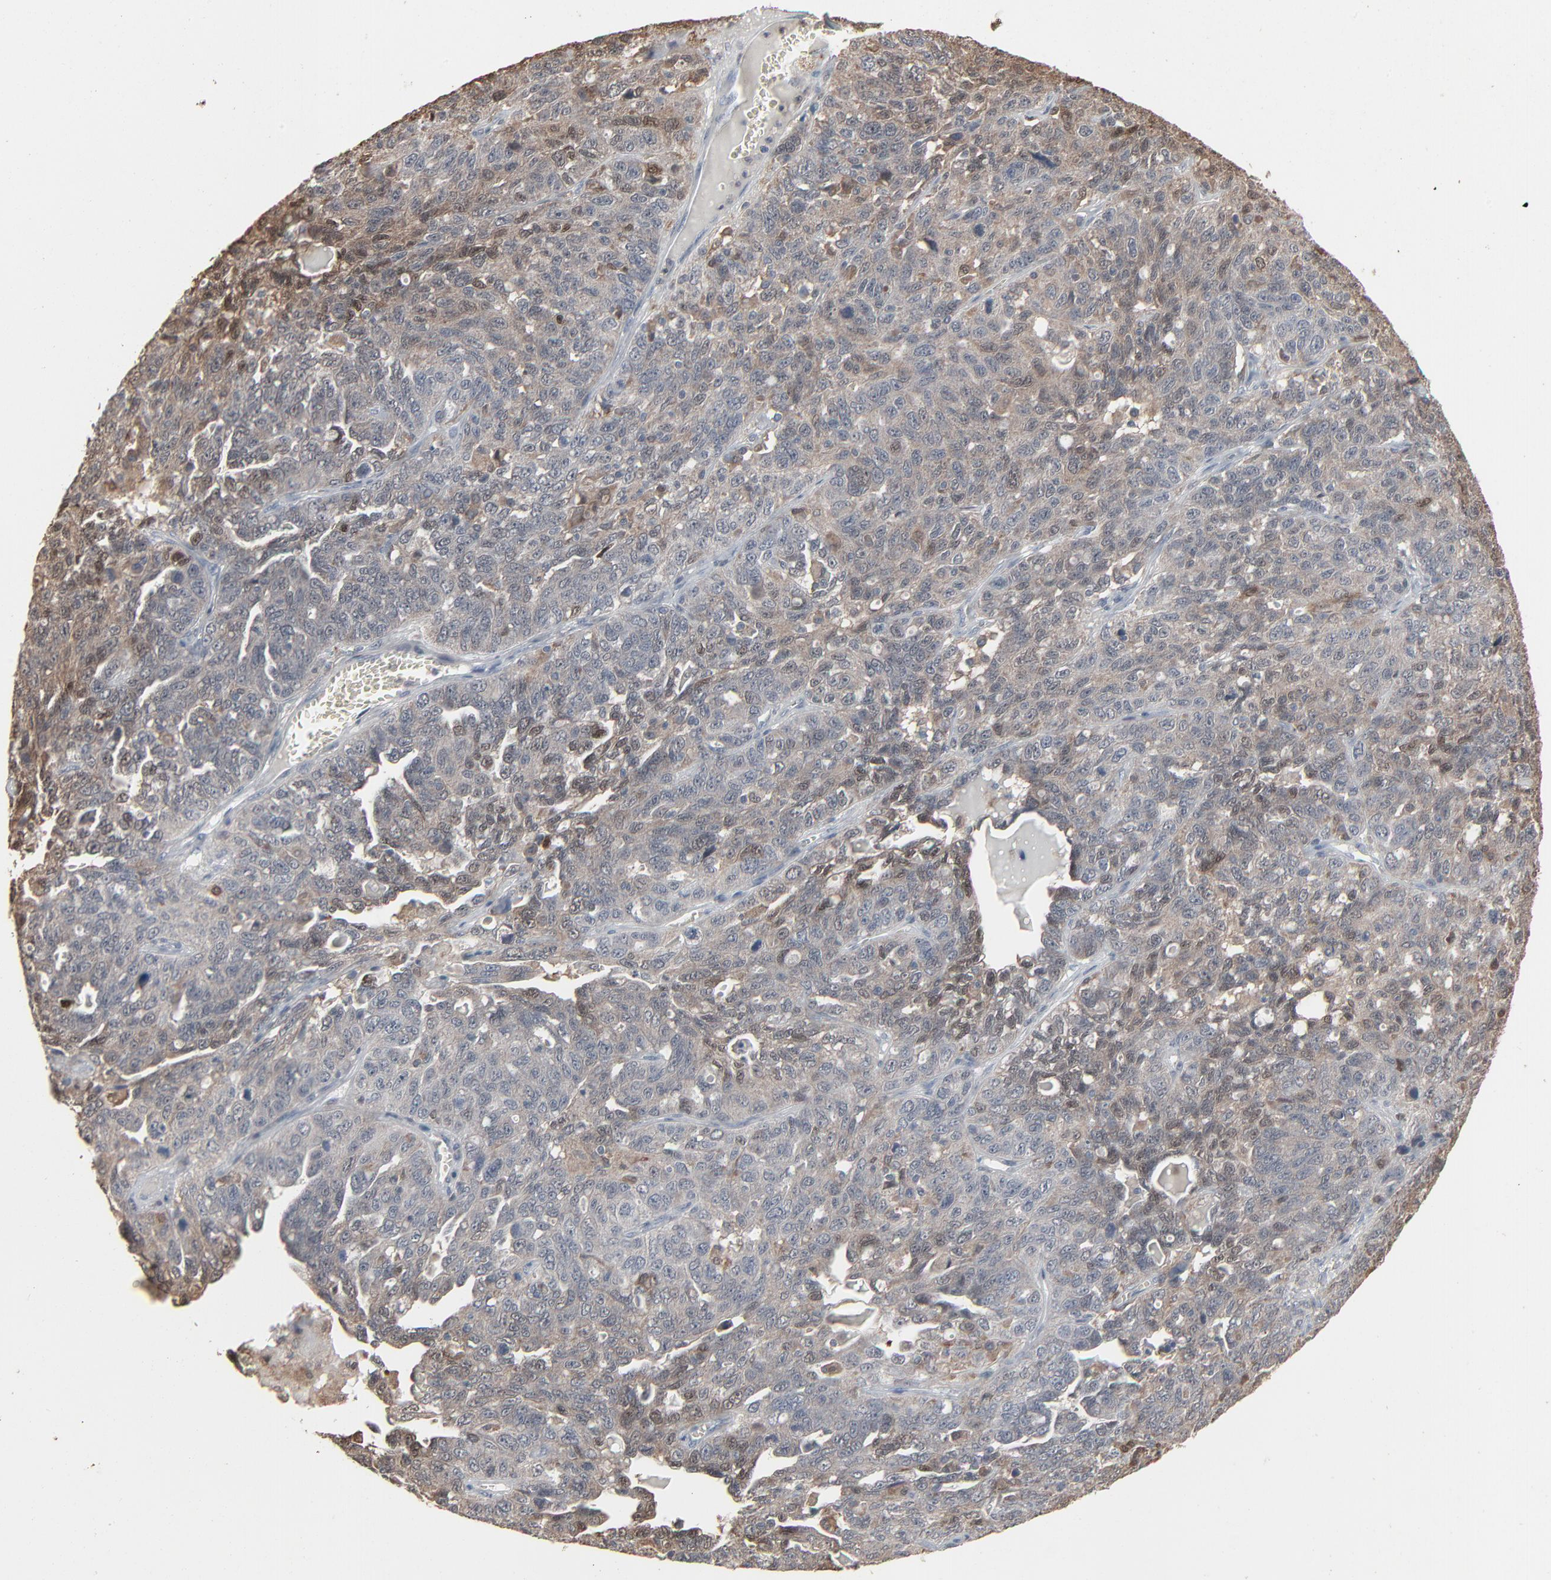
{"staining": {"intensity": "moderate", "quantity": "25%-75%", "location": "cytoplasmic/membranous"}, "tissue": "ovarian cancer", "cell_type": "Tumor cells", "image_type": "cancer", "snomed": [{"axis": "morphology", "description": "Cystadenocarcinoma, serous, NOS"}, {"axis": "topography", "description": "Ovary"}], "caption": "Tumor cells reveal moderate cytoplasmic/membranous positivity in approximately 25%-75% of cells in ovarian serous cystadenocarcinoma.", "gene": "DOCK8", "patient": {"sex": "female", "age": 71}}